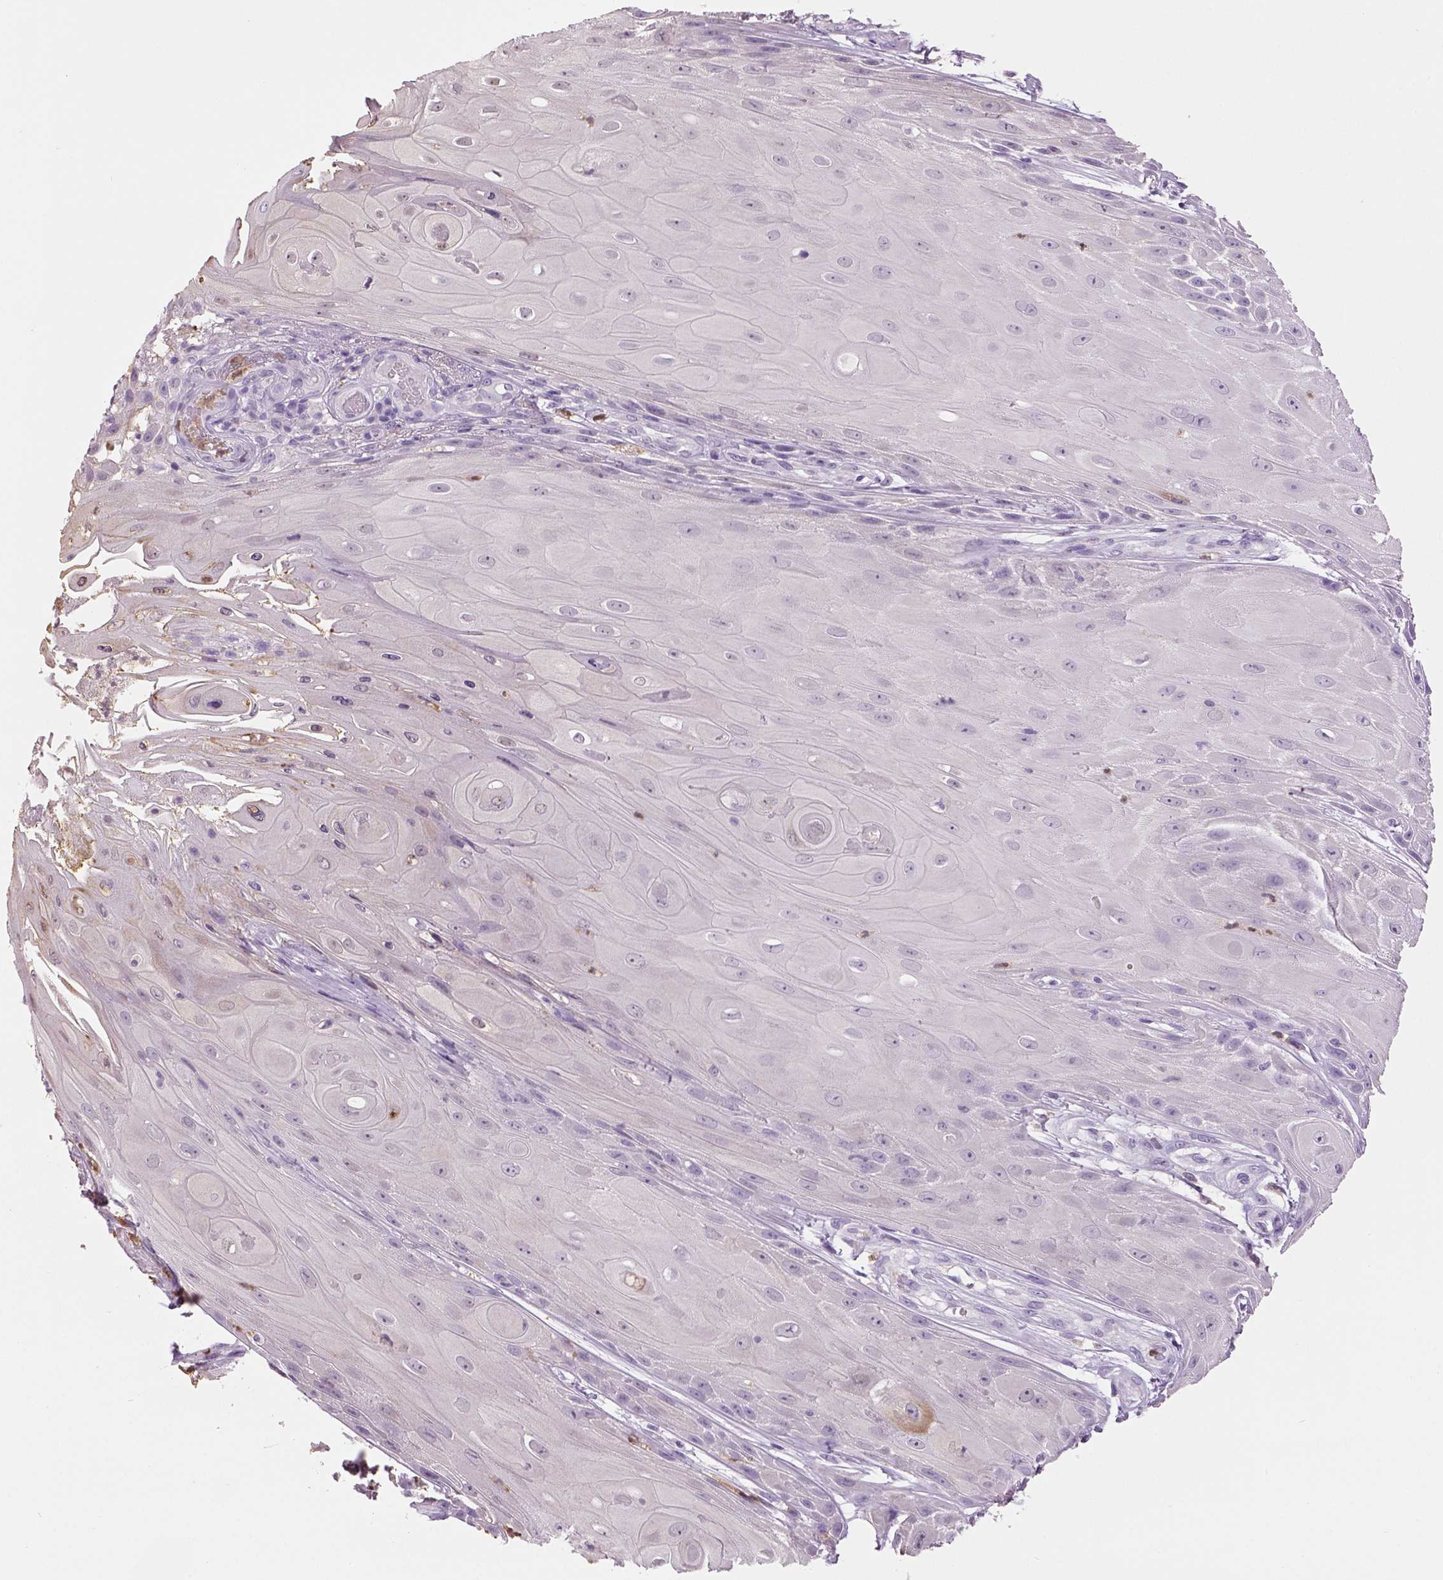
{"staining": {"intensity": "negative", "quantity": "none", "location": "none"}, "tissue": "skin cancer", "cell_type": "Tumor cells", "image_type": "cancer", "snomed": [{"axis": "morphology", "description": "Squamous cell carcinoma, NOS"}, {"axis": "topography", "description": "Skin"}], "caption": "Tumor cells are negative for protein expression in human squamous cell carcinoma (skin).", "gene": "NECAB2", "patient": {"sex": "male", "age": 62}}